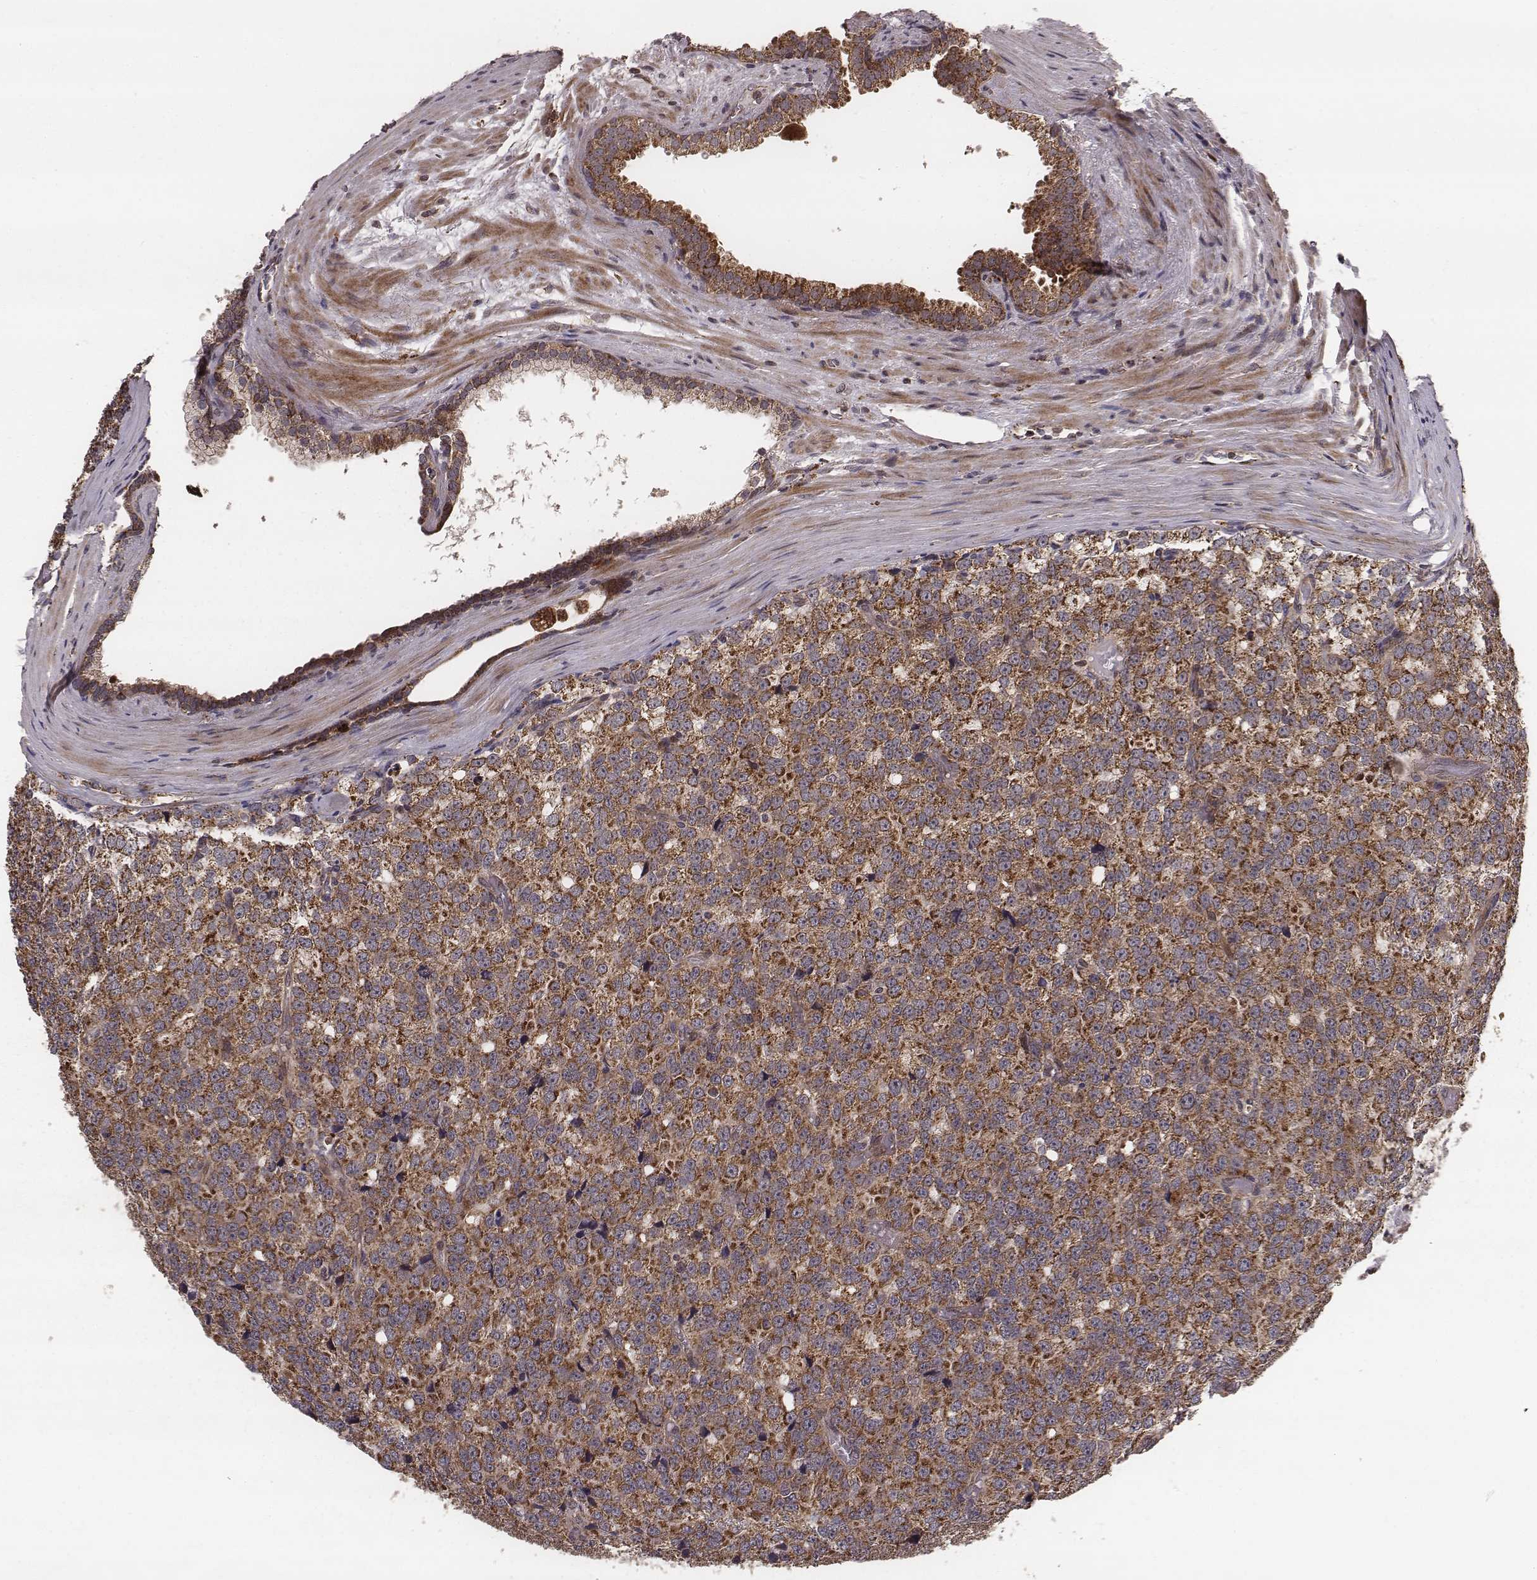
{"staining": {"intensity": "strong", "quantity": ">75%", "location": "cytoplasmic/membranous"}, "tissue": "prostate cancer", "cell_type": "Tumor cells", "image_type": "cancer", "snomed": [{"axis": "morphology", "description": "Adenocarcinoma, High grade"}, {"axis": "topography", "description": "Prostate and seminal vesicle, NOS"}], "caption": "Protein analysis of prostate cancer (adenocarcinoma (high-grade)) tissue exhibits strong cytoplasmic/membranous expression in approximately >75% of tumor cells.", "gene": "ZDHHC21", "patient": {"sex": "male", "age": 62}}